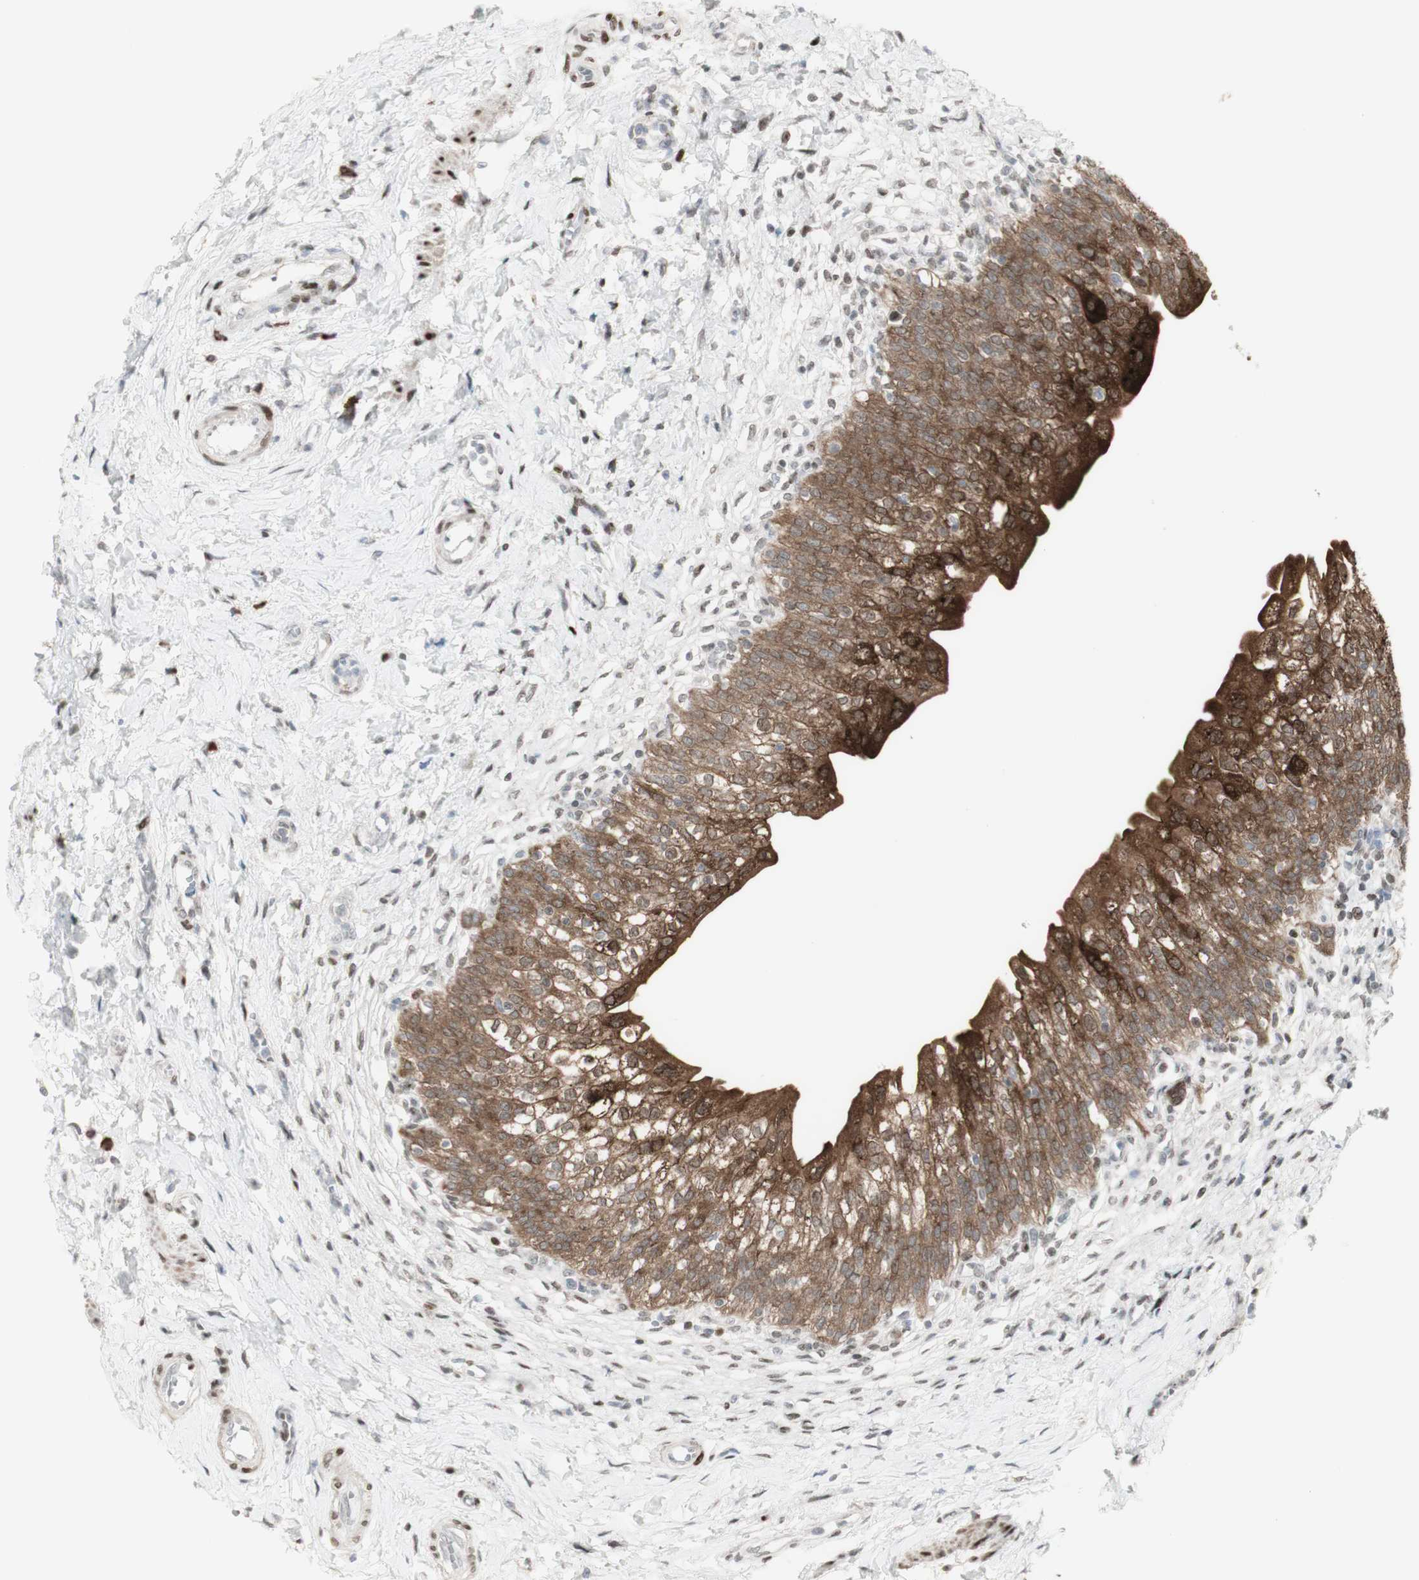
{"staining": {"intensity": "strong", "quantity": ">75%", "location": "cytoplasmic/membranous"}, "tissue": "urinary bladder", "cell_type": "Urothelial cells", "image_type": "normal", "snomed": [{"axis": "morphology", "description": "Normal tissue, NOS"}, {"axis": "topography", "description": "Urinary bladder"}], "caption": "A high-resolution micrograph shows IHC staining of benign urinary bladder, which shows strong cytoplasmic/membranous positivity in about >75% of urothelial cells.", "gene": "C1orf116", "patient": {"sex": "male", "age": 55}}